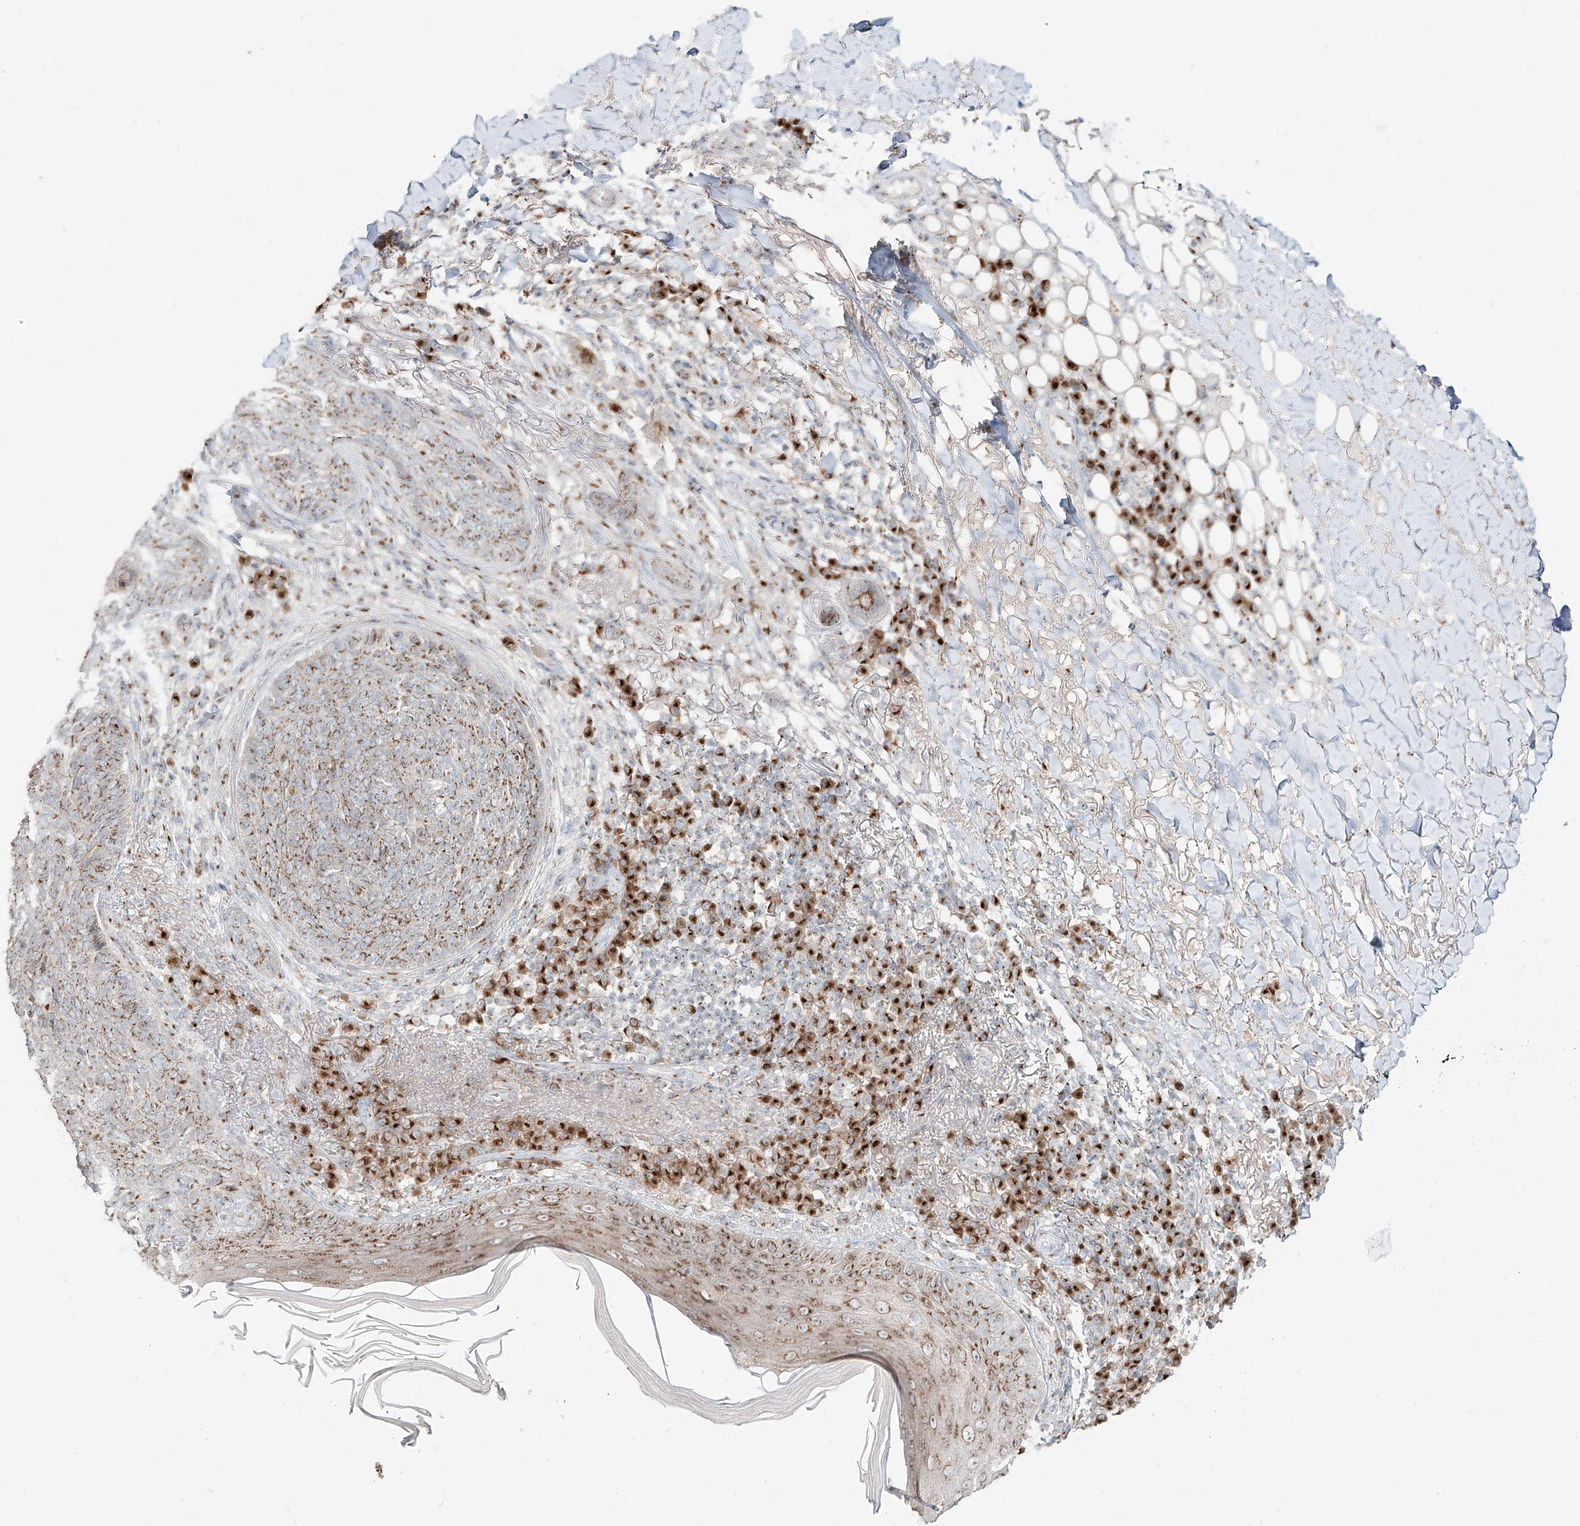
{"staining": {"intensity": "moderate", "quantity": ">75%", "location": "cytoplasmic/membranous"}, "tissue": "skin cancer", "cell_type": "Tumor cells", "image_type": "cancer", "snomed": [{"axis": "morphology", "description": "Basal cell carcinoma"}, {"axis": "topography", "description": "Skin"}], "caption": "This photomicrograph exhibits immunohistochemistry staining of human skin basal cell carcinoma, with medium moderate cytoplasmic/membranous expression in approximately >75% of tumor cells.", "gene": "BSDC1", "patient": {"sex": "male", "age": 85}}